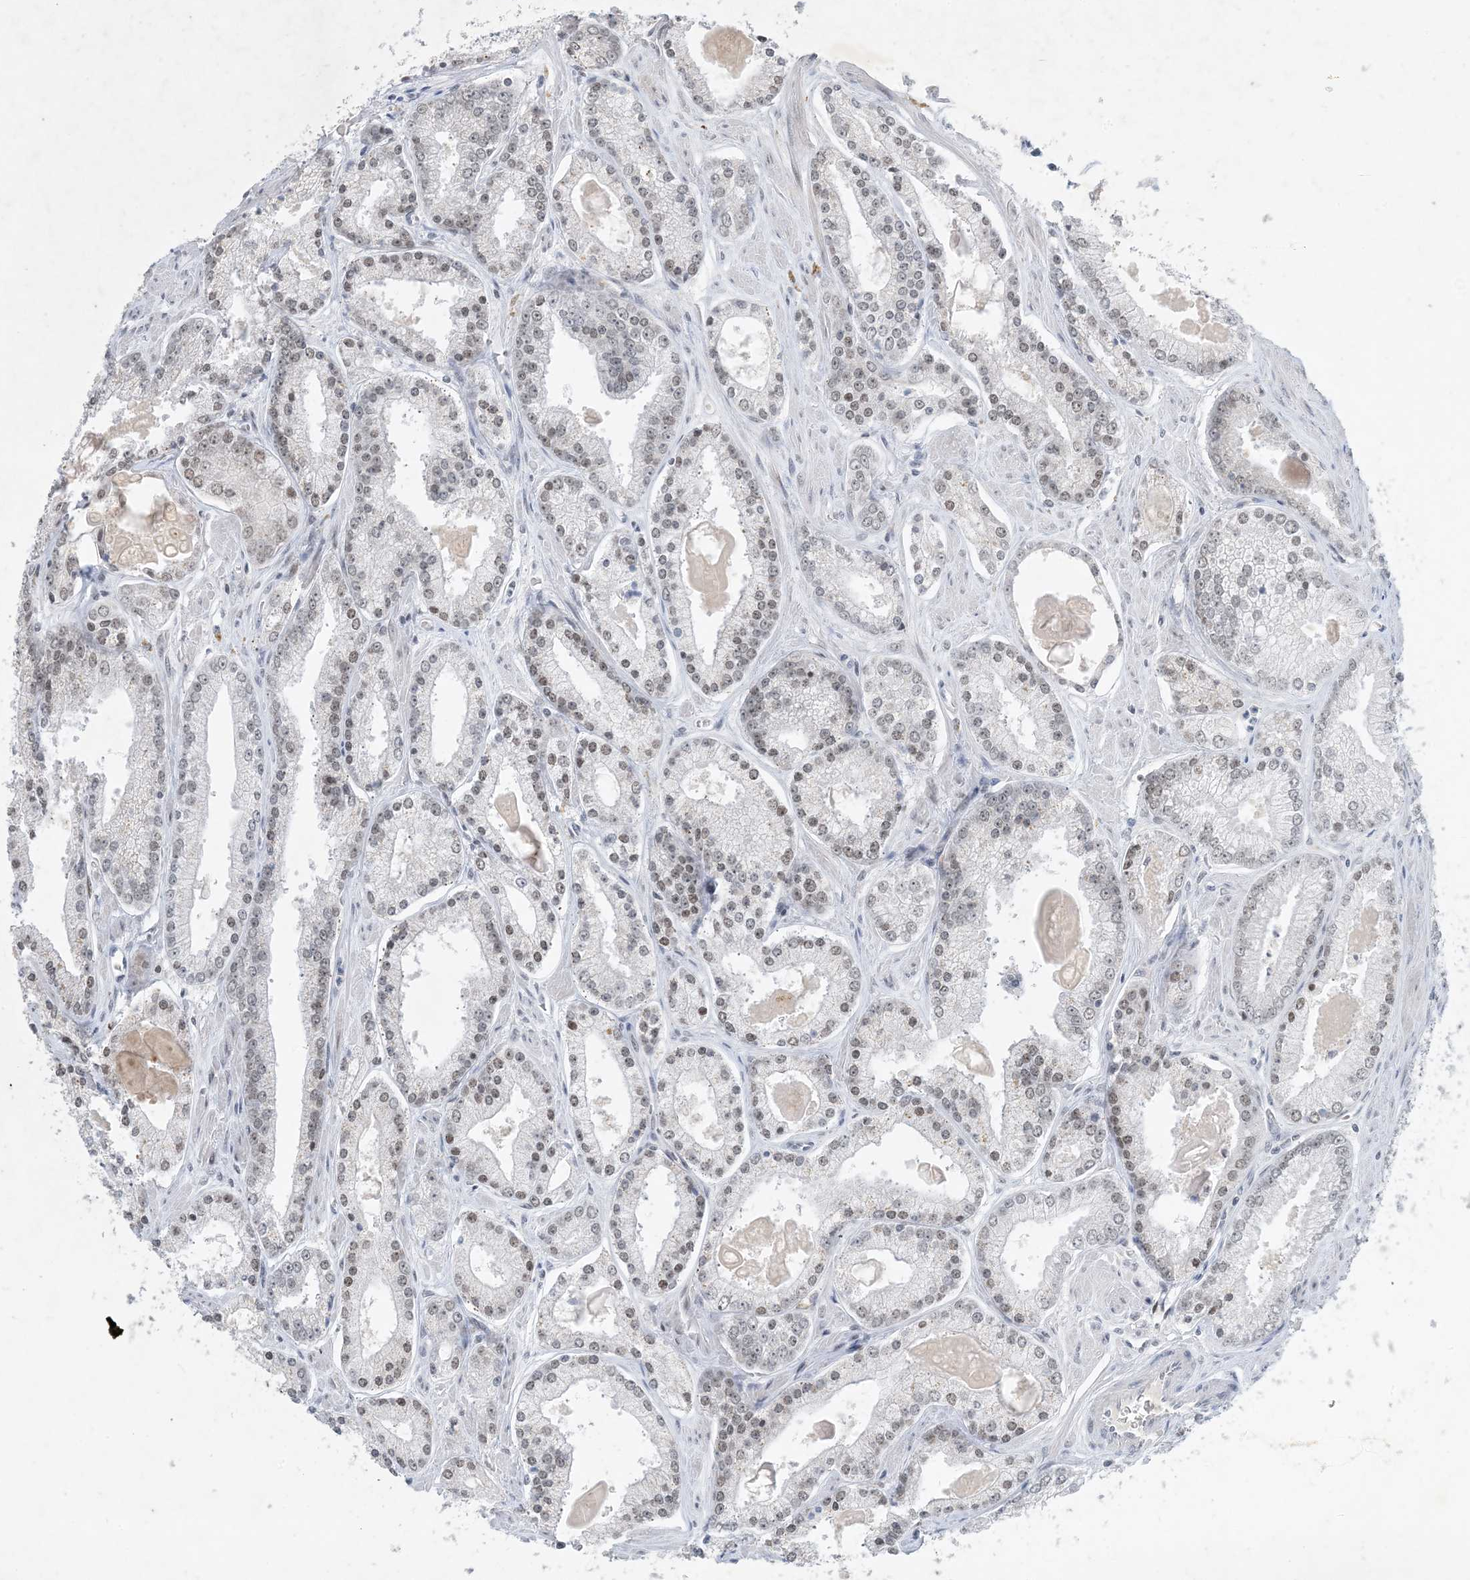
{"staining": {"intensity": "weak", "quantity": ">75%", "location": "nuclear"}, "tissue": "prostate cancer", "cell_type": "Tumor cells", "image_type": "cancer", "snomed": [{"axis": "morphology", "description": "Adenocarcinoma, Low grade"}, {"axis": "topography", "description": "Prostate"}], "caption": "Weak nuclear protein expression is identified in approximately >75% of tumor cells in low-grade adenocarcinoma (prostate).", "gene": "ZNF674", "patient": {"sex": "male", "age": 54}}